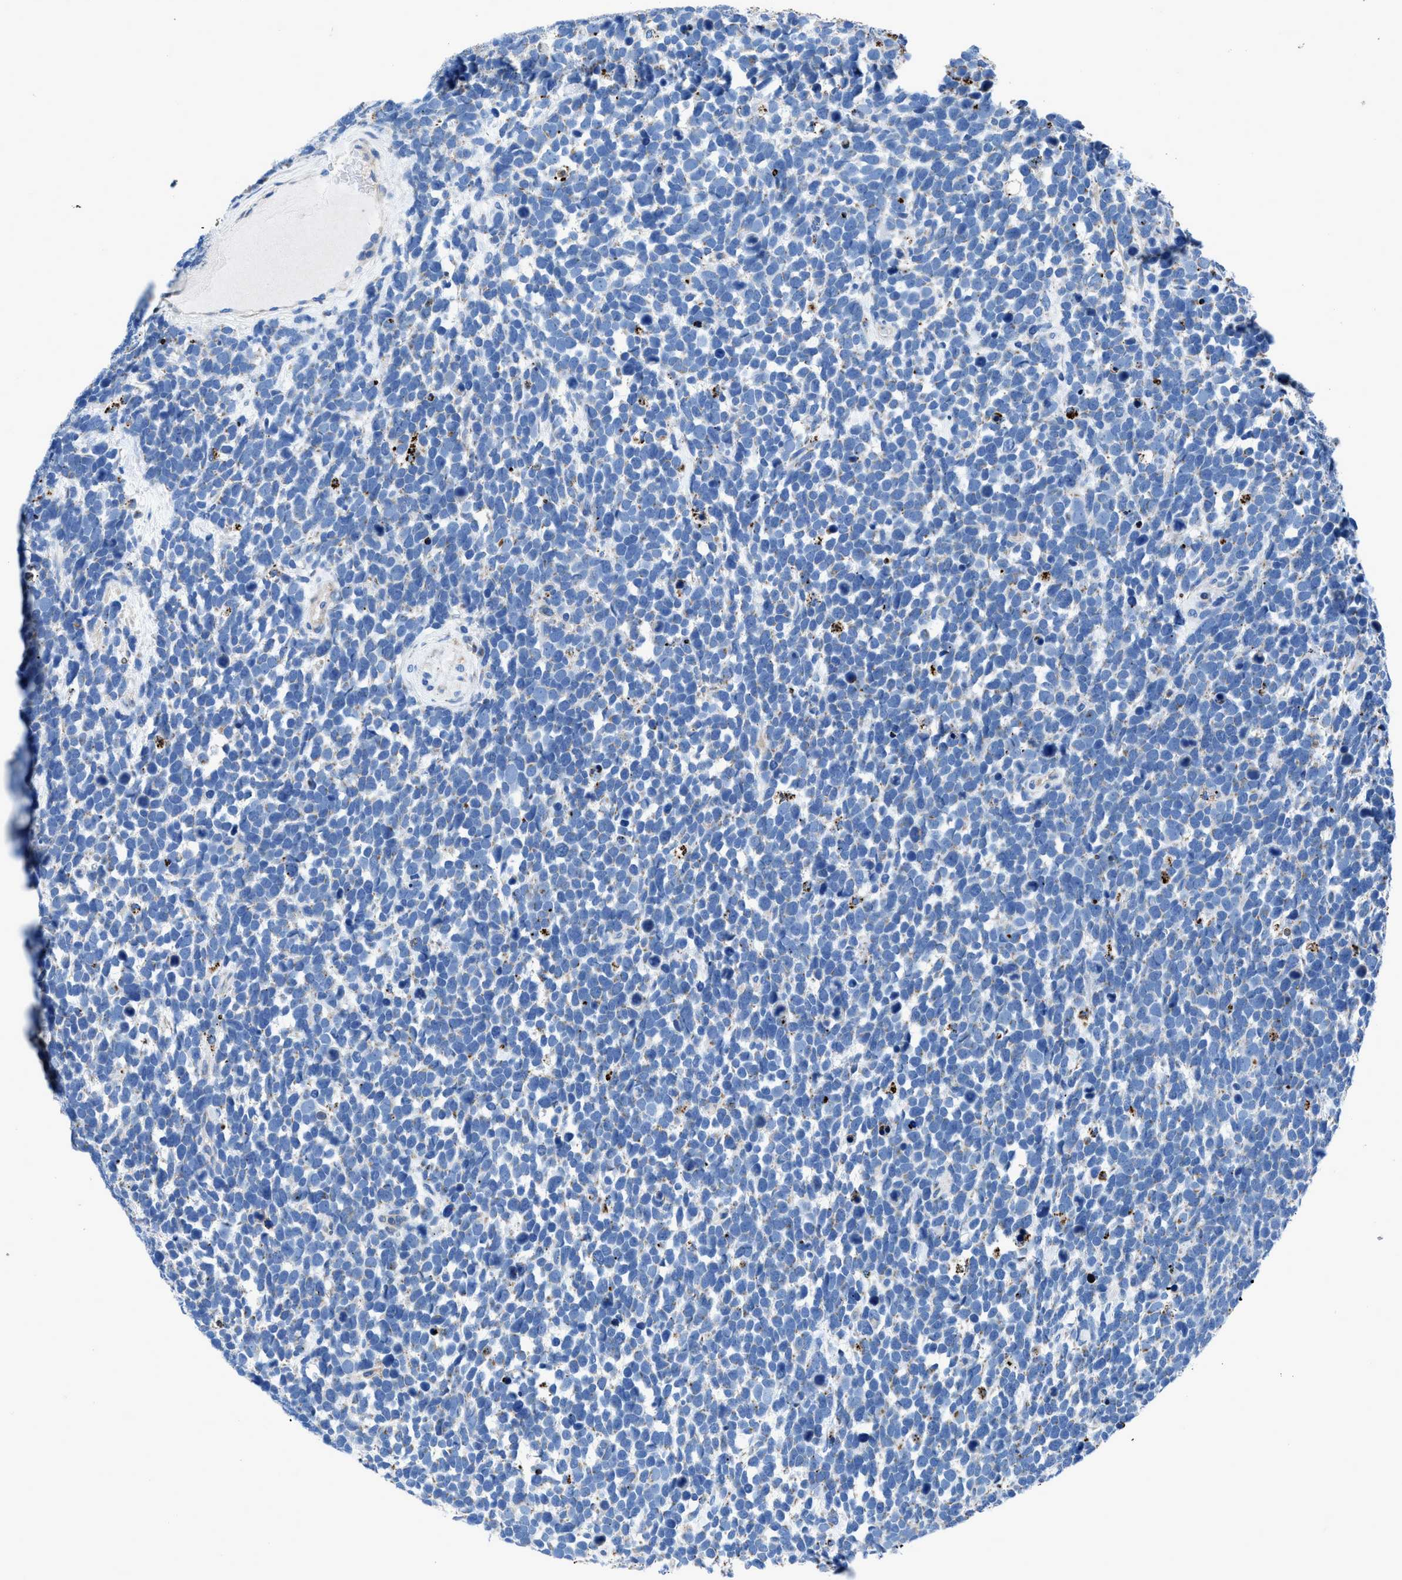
{"staining": {"intensity": "negative", "quantity": "none", "location": "none"}, "tissue": "urothelial cancer", "cell_type": "Tumor cells", "image_type": "cancer", "snomed": [{"axis": "morphology", "description": "Urothelial carcinoma, High grade"}, {"axis": "topography", "description": "Urinary bladder"}], "caption": "This histopathology image is of high-grade urothelial carcinoma stained with immunohistochemistry to label a protein in brown with the nuclei are counter-stained blue. There is no positivity in tumor cells. (DAB IHC, high magnification).", "gene": "ZDHHC3", "patient": {"sex": "female", "age": 82}}